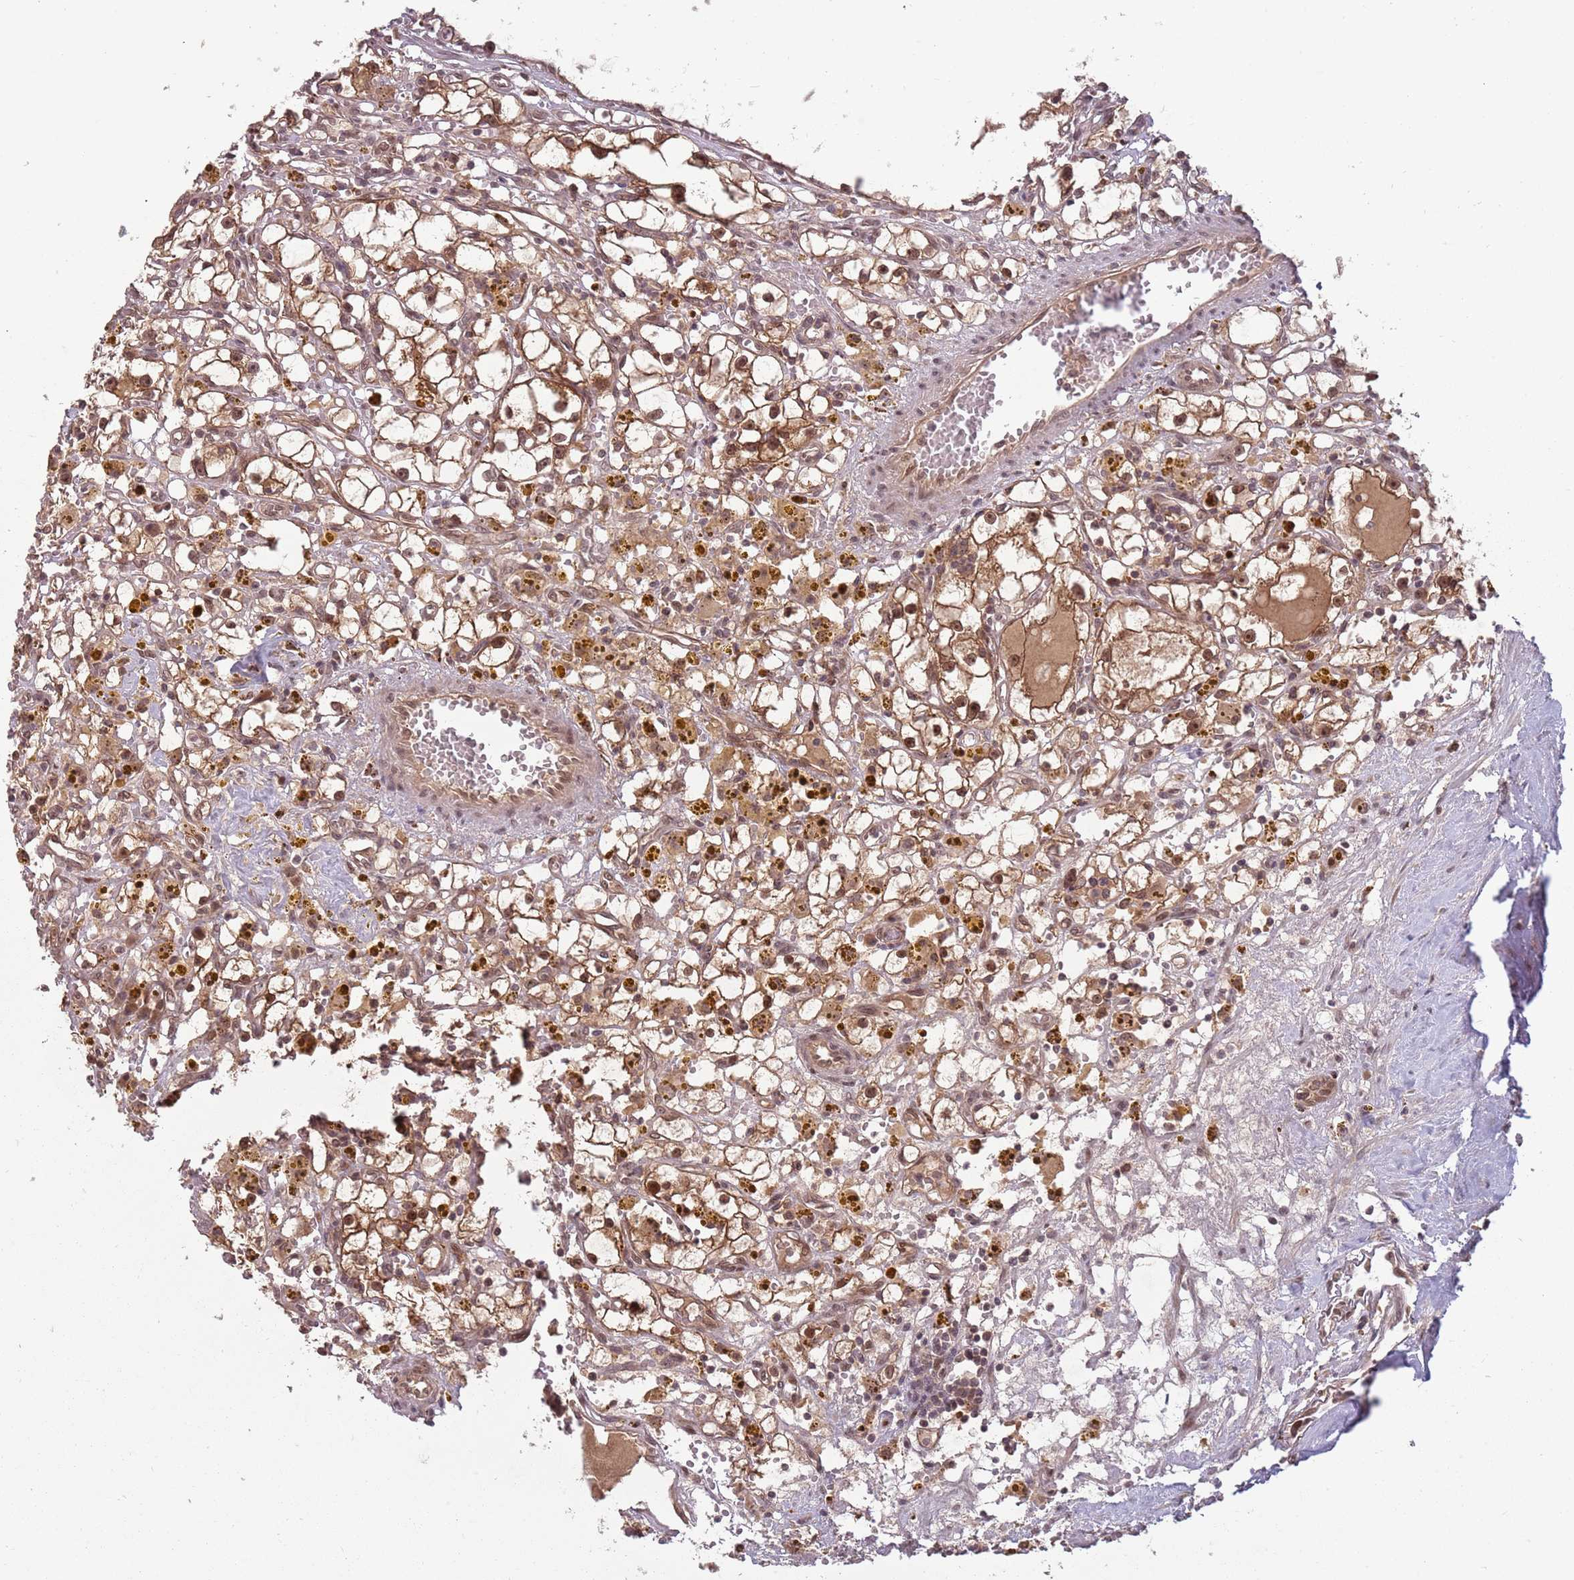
{"staining": {"intensity": "moderate", "quantity": ">75%", "location": "cytoplasmic/membranous,nuclear"}, "tissue": "renal cancer", "cell_type": "Tumor cells", "image_type": "cancer", "snomed": [{"axis": "morphology", "description": "Adenocarcinoma, NOS"}, {"axis": "topography", "description": "Kidney"}], "caption": "Brown immunohistochemical staining in human renal cancer displays moderate cytoplasmic/membranous and nuclear positivity in approximately >75% of tumor cells. (Stains: DAB (3,3'-diaminobenzidine) in brown, nuclei in blue, Microscopy: brightfield microscopy at high magnification).", "gene": "ADAMTS3", "patient": {"sex": "male", "age": 56}}